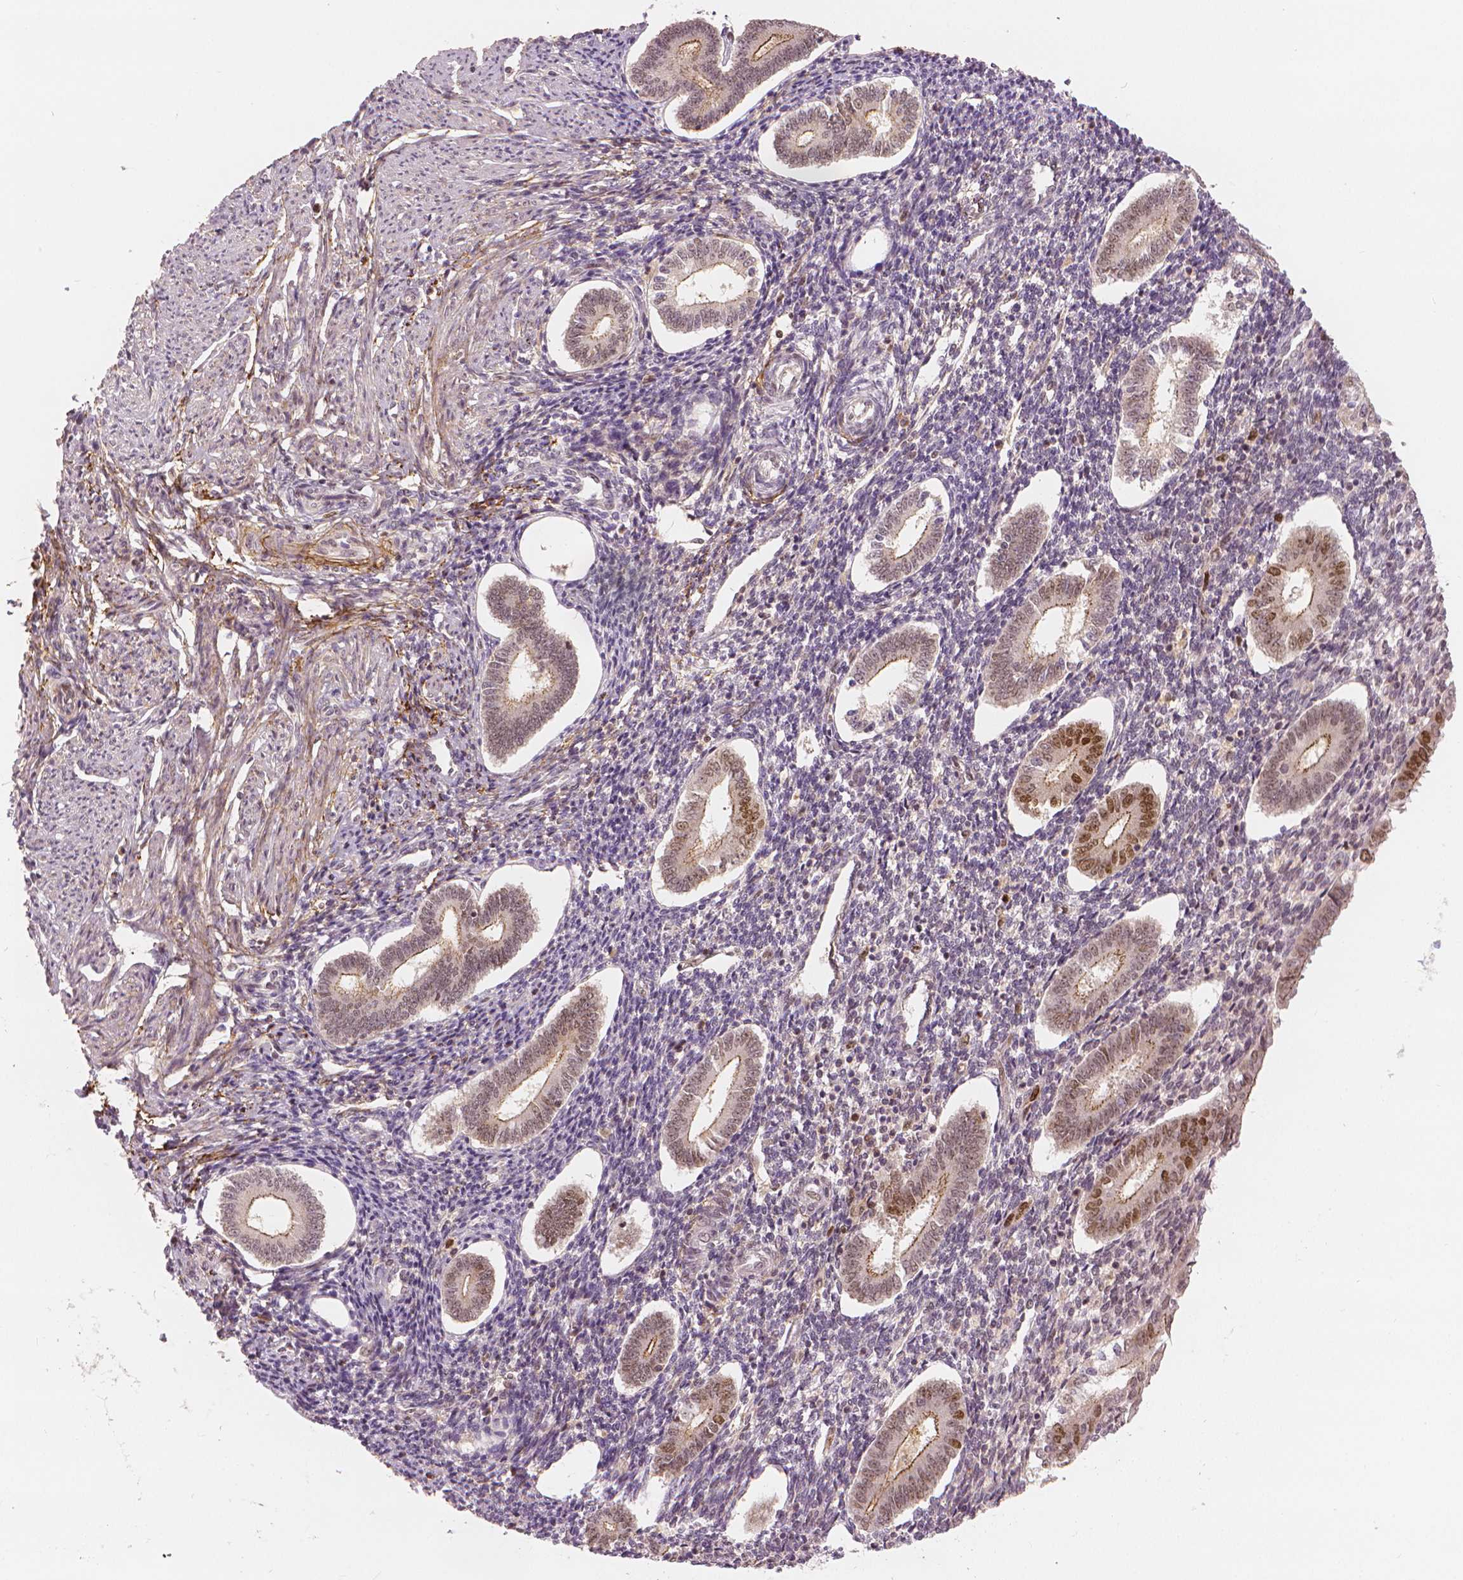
{"staining": {"intensity": "strong", "quantity": "<25%", "location": "nuclear"}, "tissue": "endometrium", "cell_type": "Cells in endometrial stroma", "image_type": "normal", "snomed": [{"axis": "morphology", "description": "Normal tissue, NOS"}, {"axis": "topography", "description": "Endometrium"}], "caption": "Protein expression analysis of normal human endometrium reveals strong nuclear staining in approximately <25% of cells in endometrial stroma. (DAB IHC with brightfield microscopy, high magnification).", "gene": "NSD2", "patient": {"sex": "female", "age": 40}}